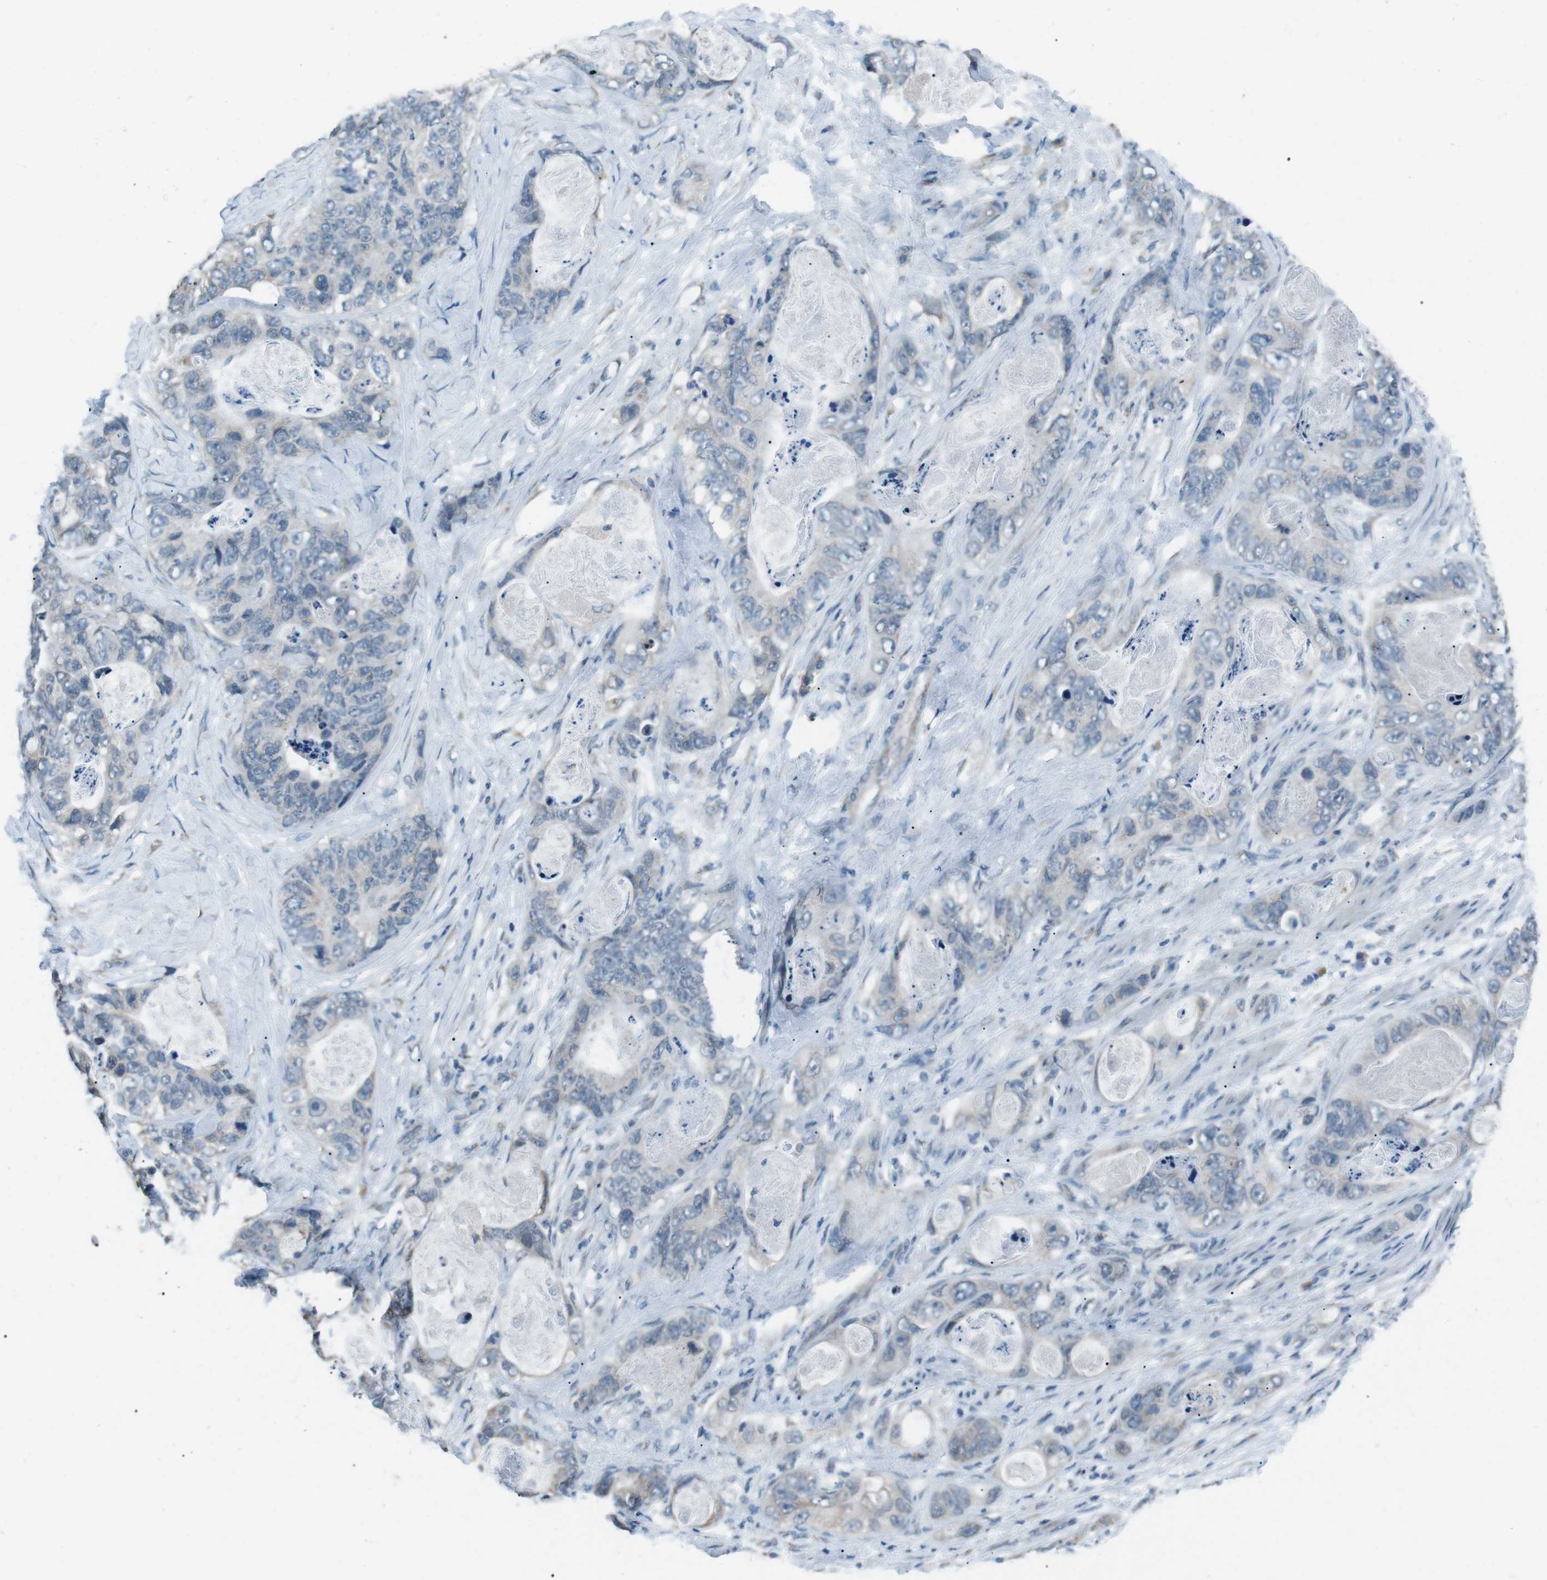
{"staining": {"intensity": "negative", "quantity": "none", "location": "none"}, "tissue": "stomach cancer", "cell_type": "Tumor cells", "image_type": "cancer", "snomed": [{"axis": "morphology", "description": "Adenocarcinoma, NOS"}, {"axis": "topography", "description": "Stomach"}], "caption": "DAB immunohistochemical staining of human adenocarcinoma (stomach) exhibits no significant staining in tumor cells. Brightfield microscopy of immunohistochemistry stained with DAB (brown) and hematoxylin (blue), captured at high magnification.", "gene": "SERPINB2", "patient": {"sex": "female", "age": 89}}